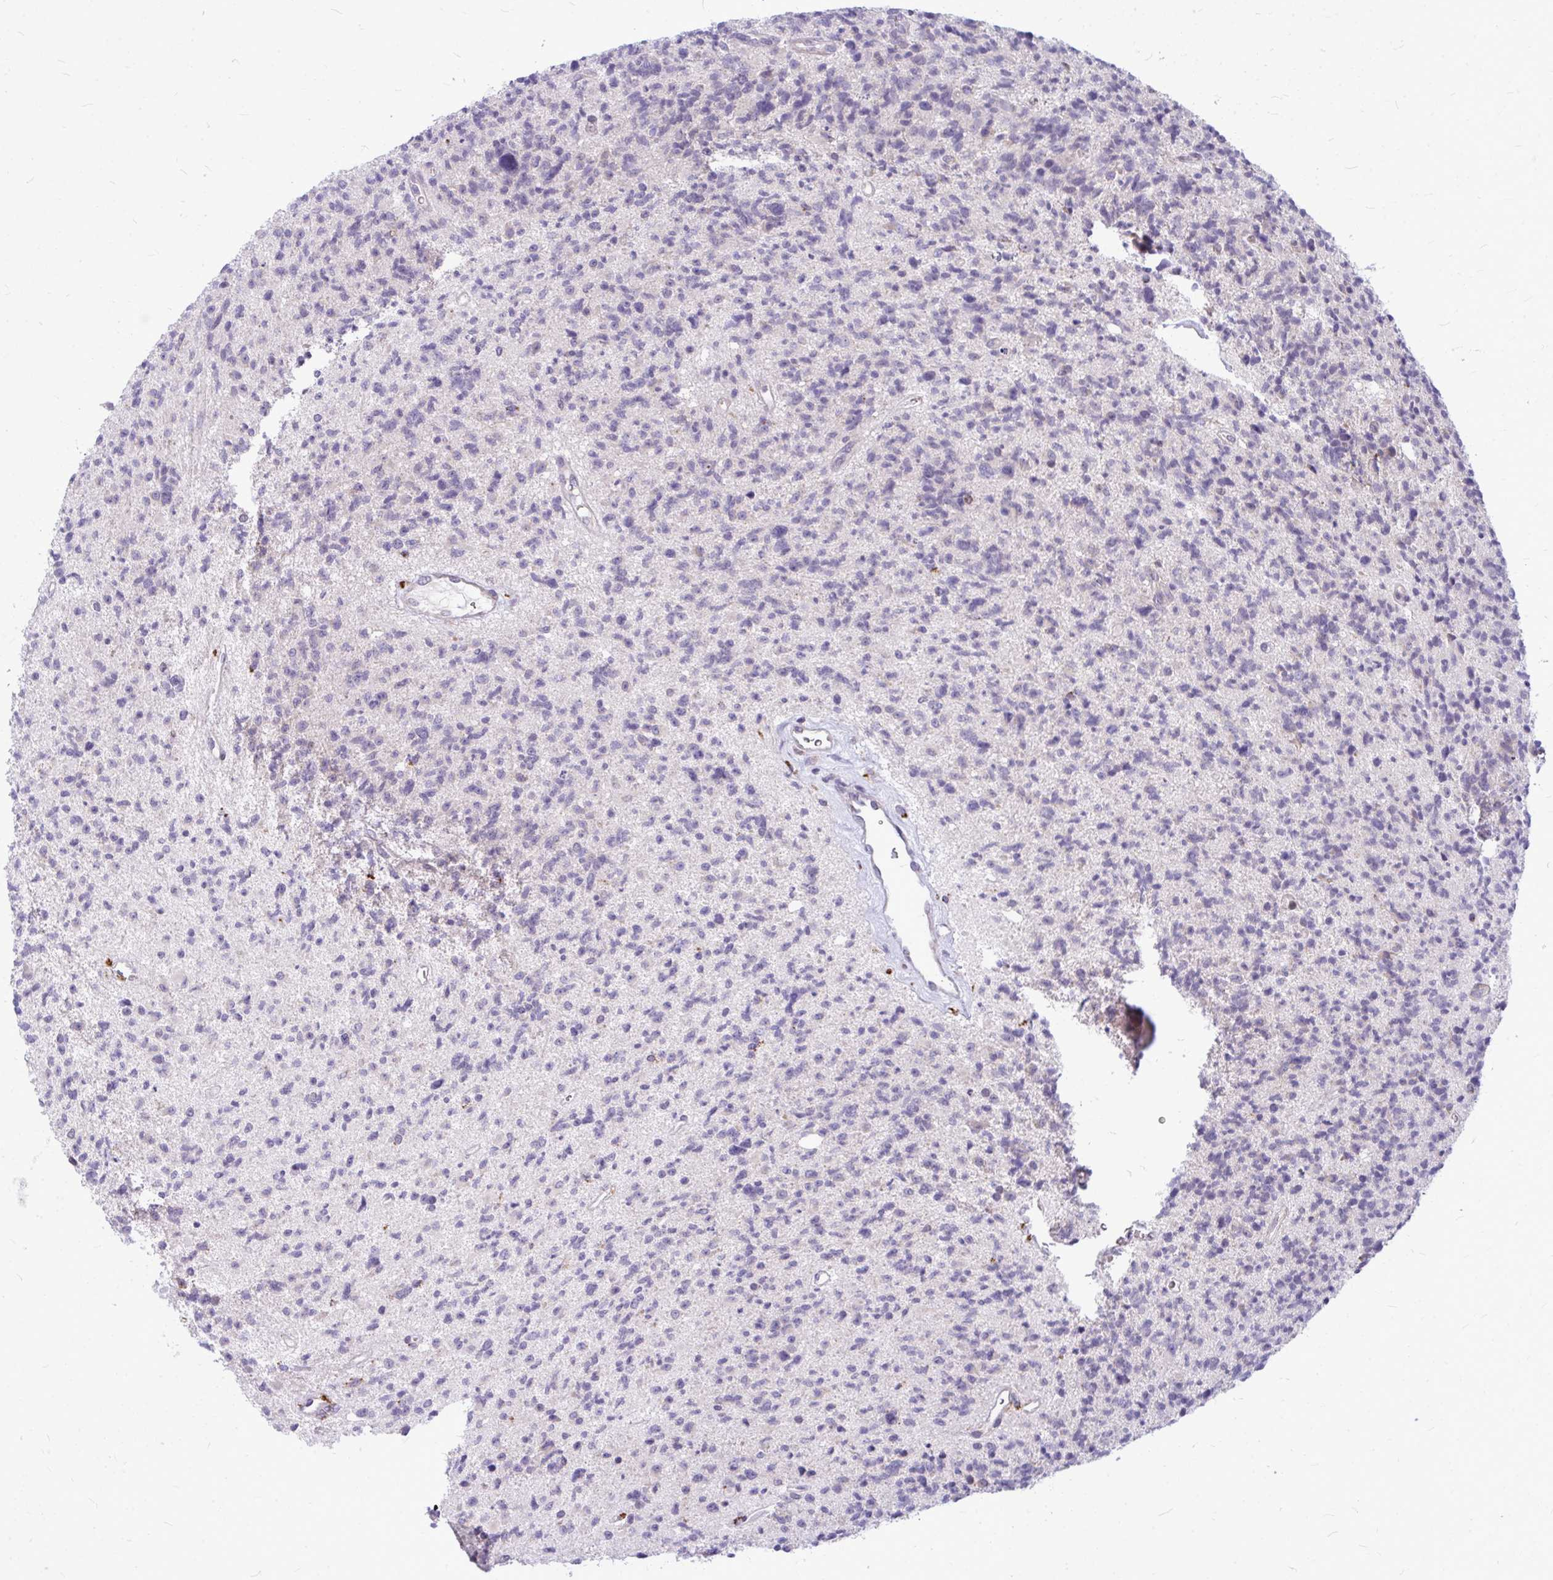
{"staining": {"intensity": "negative", "quantity": "none", "location": "none"}, "tissue": "glioma", "cell_type": "Tumor cells", "image_type": "cancer", "snomed": [{"axis": "morphology", "description": "Glioma, malignant, High grade"}, {"axis": "topography", "description": "Brain"}], "caption": "Immunohistochemical staining of glioma exhibits no significant positivity in tumor cells.", "gene": "ZSCAN25", "patient": {"sex": "male", "age": 29}}